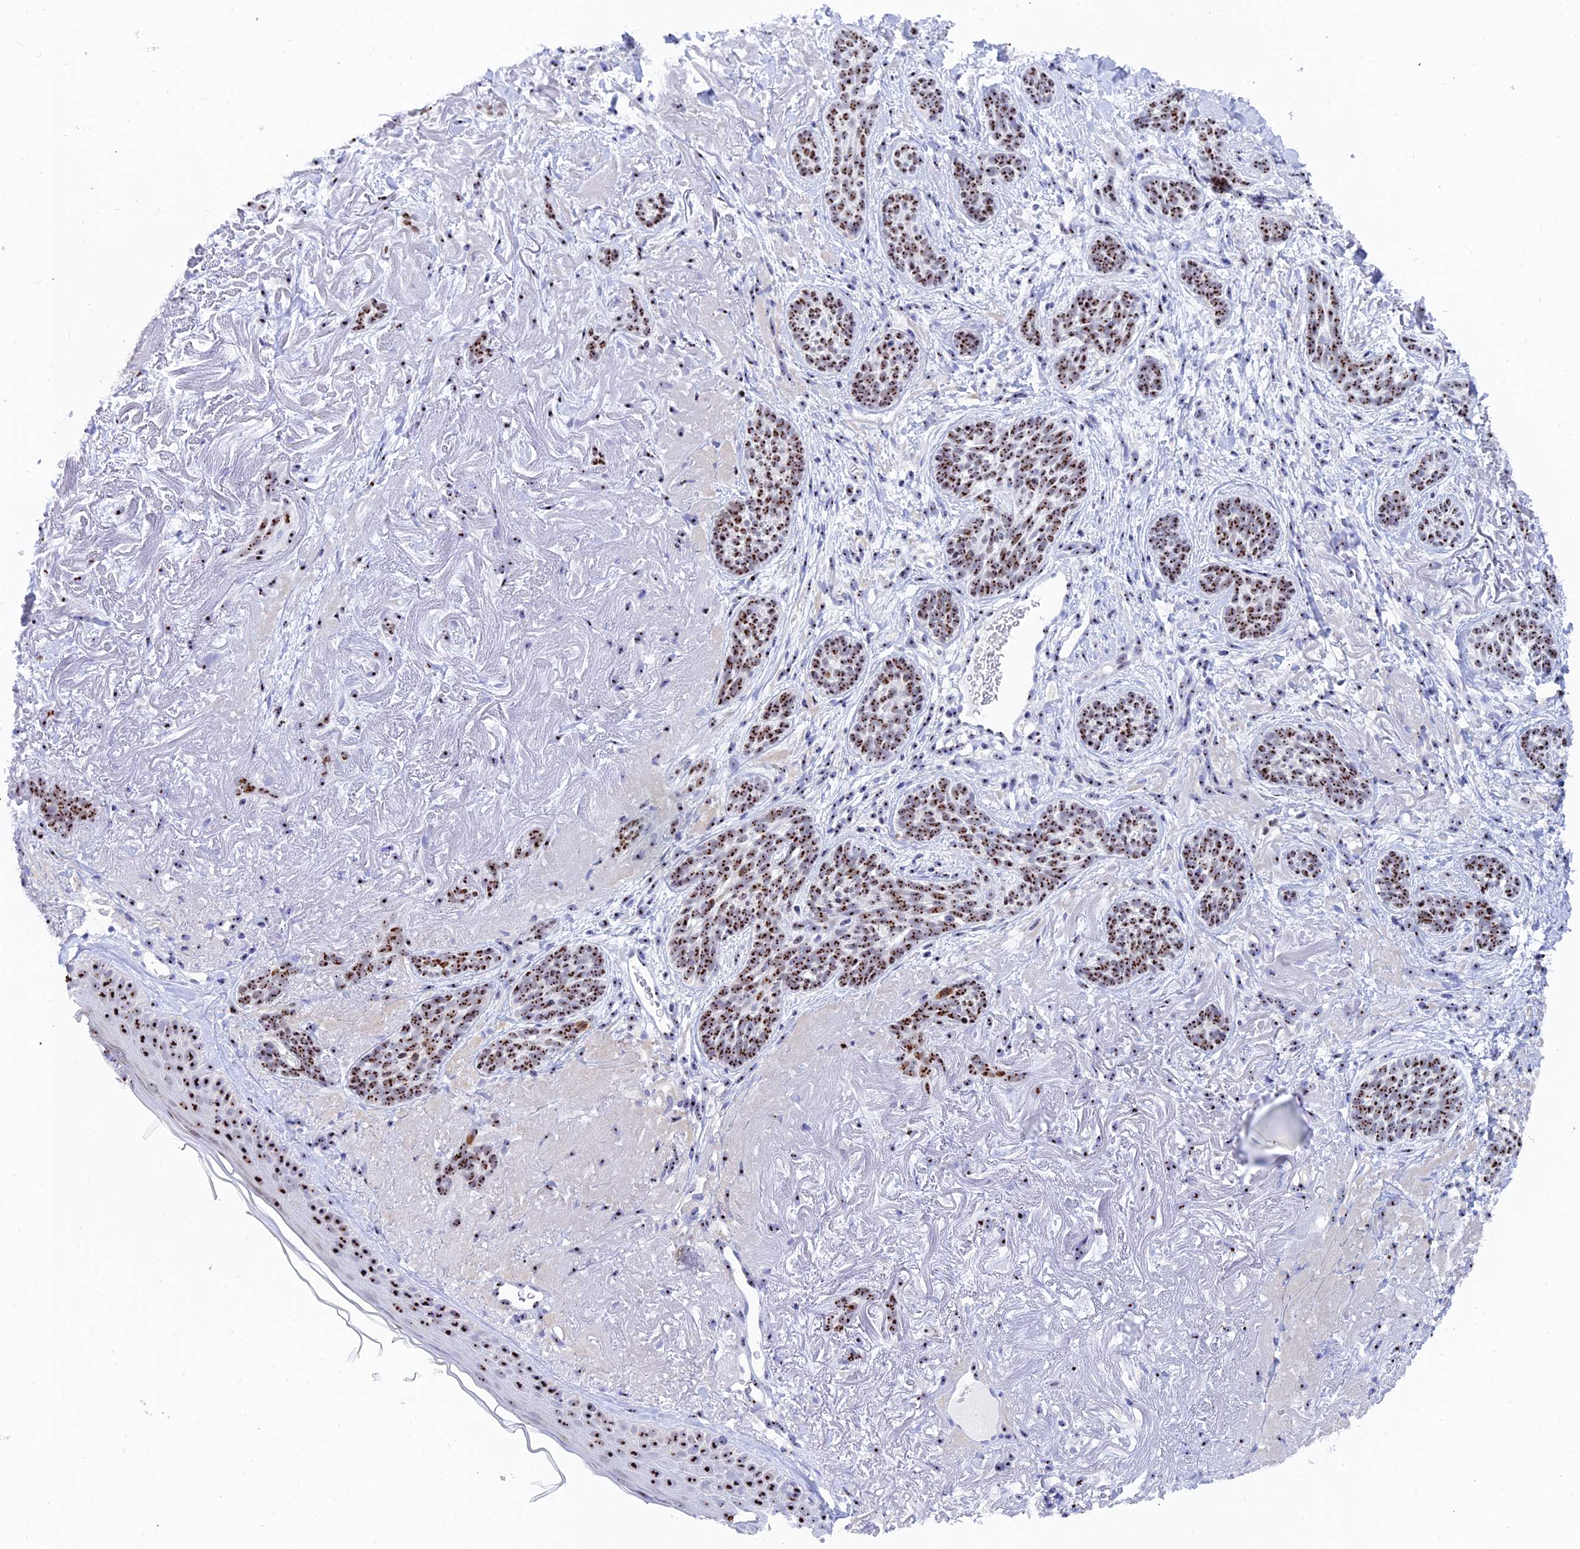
{"staining": {"intensity": "strong", "quantity": ">75%", "location": "nuclear"}, "tissue": "skin cancer", "cell_type": "Tumor cells", "image_type": "cancer", "snomed": [{"axis": "morphology", "description": "Basal cell carcinoma"}, {"axis": "topography", "description": "Skin"}], "caption": "An immunohistochemistry micrograph of neoplastic tissue is shown. Protein staining in brown labels strong nuclear positivity in skin cancer within tumor cells.", "gene": "RSL1D1", "patient": {"sex": "male", "age": 71}}